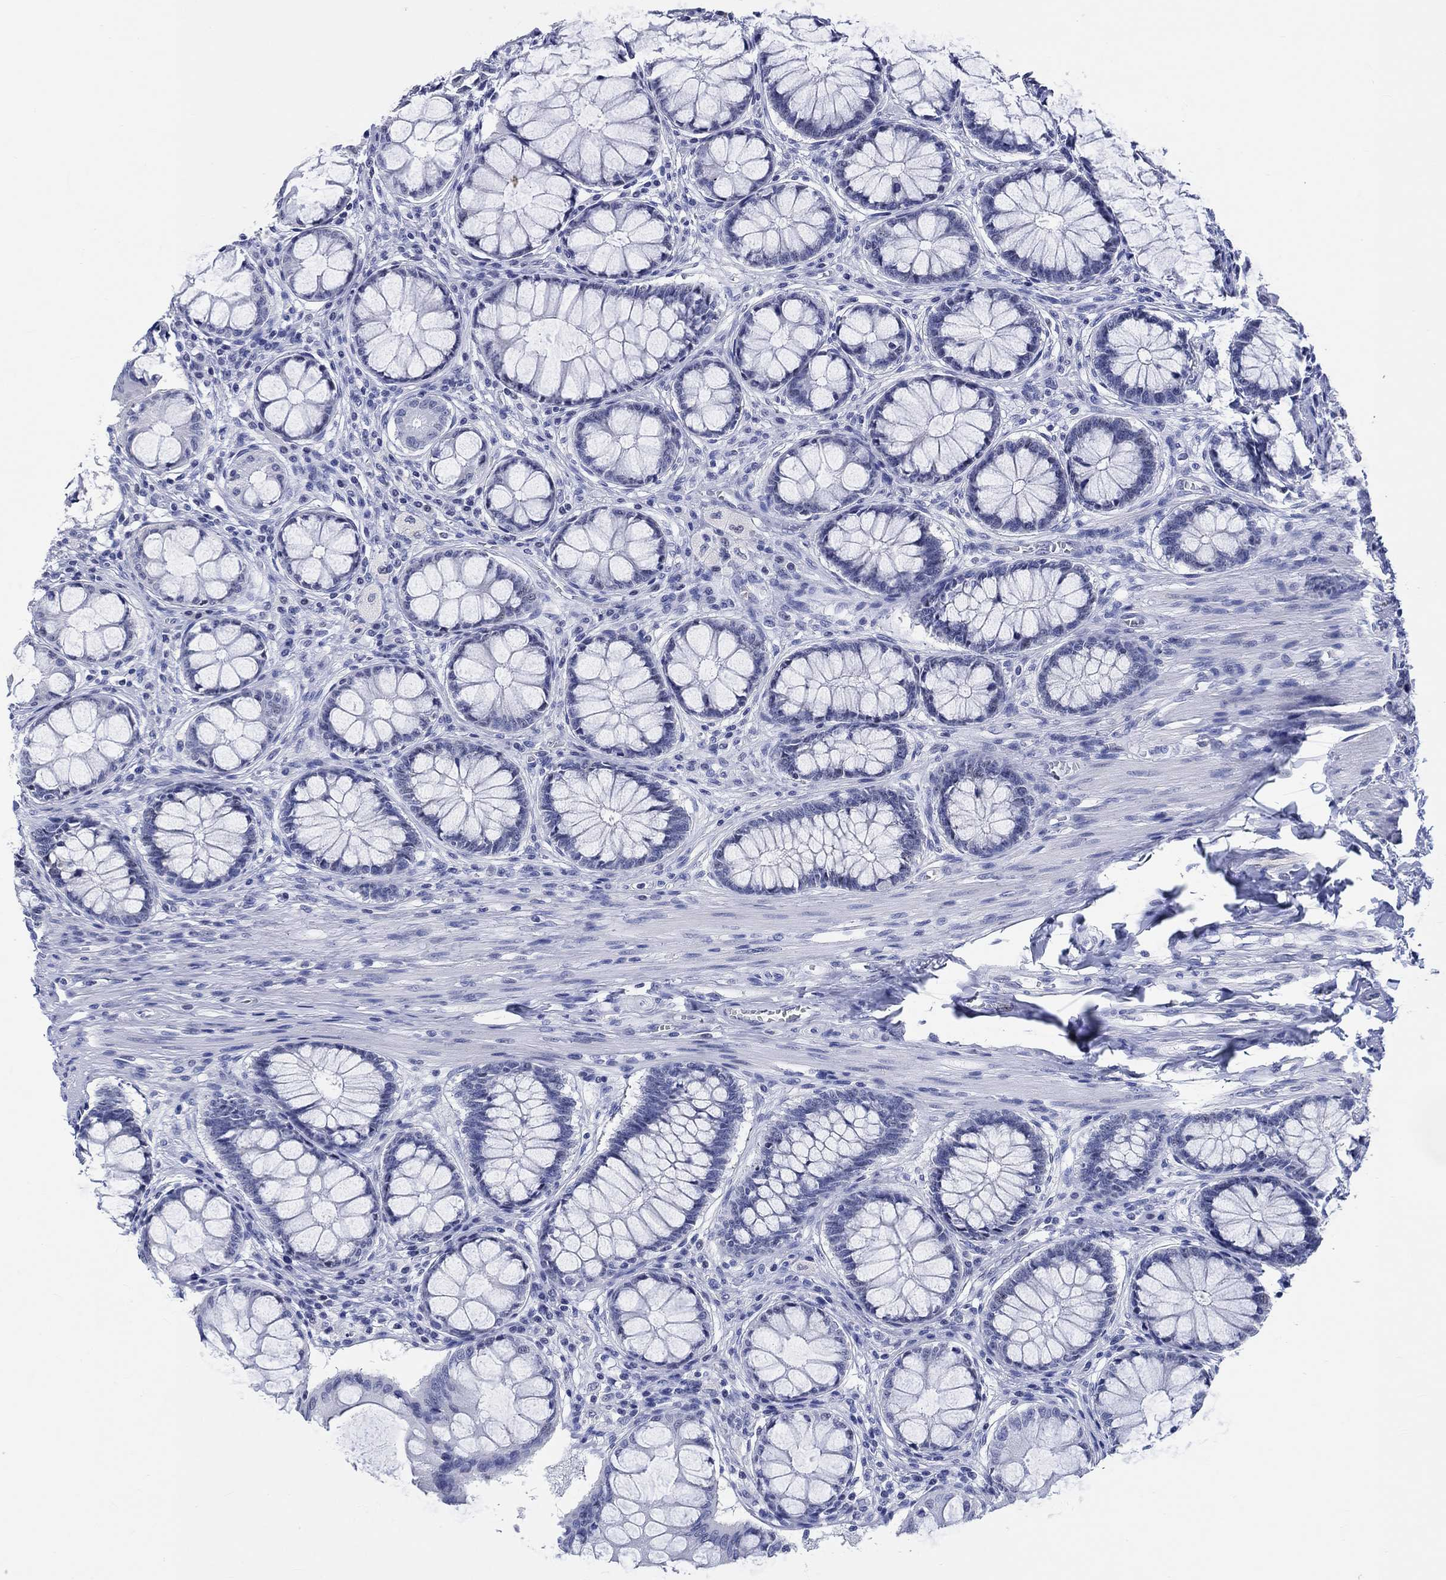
{"staining": {"intensity": "negative", "quantity": "none", "location": "none"}, "tissue": "colon", "cell_type": "Endothelial cells", "image_type": "normal", "snomed": [{"axis": "morphology", "description": "Normal tissue, NOS"}, {"axis": "topography", "description": "Colon"}], "caption": "DAB immunohistochemical staining of unremarkable colon displays no significant positivity in endothelial cells.", "gene": "ZNF446", "patient": {"sex": "female", "age": 65}}